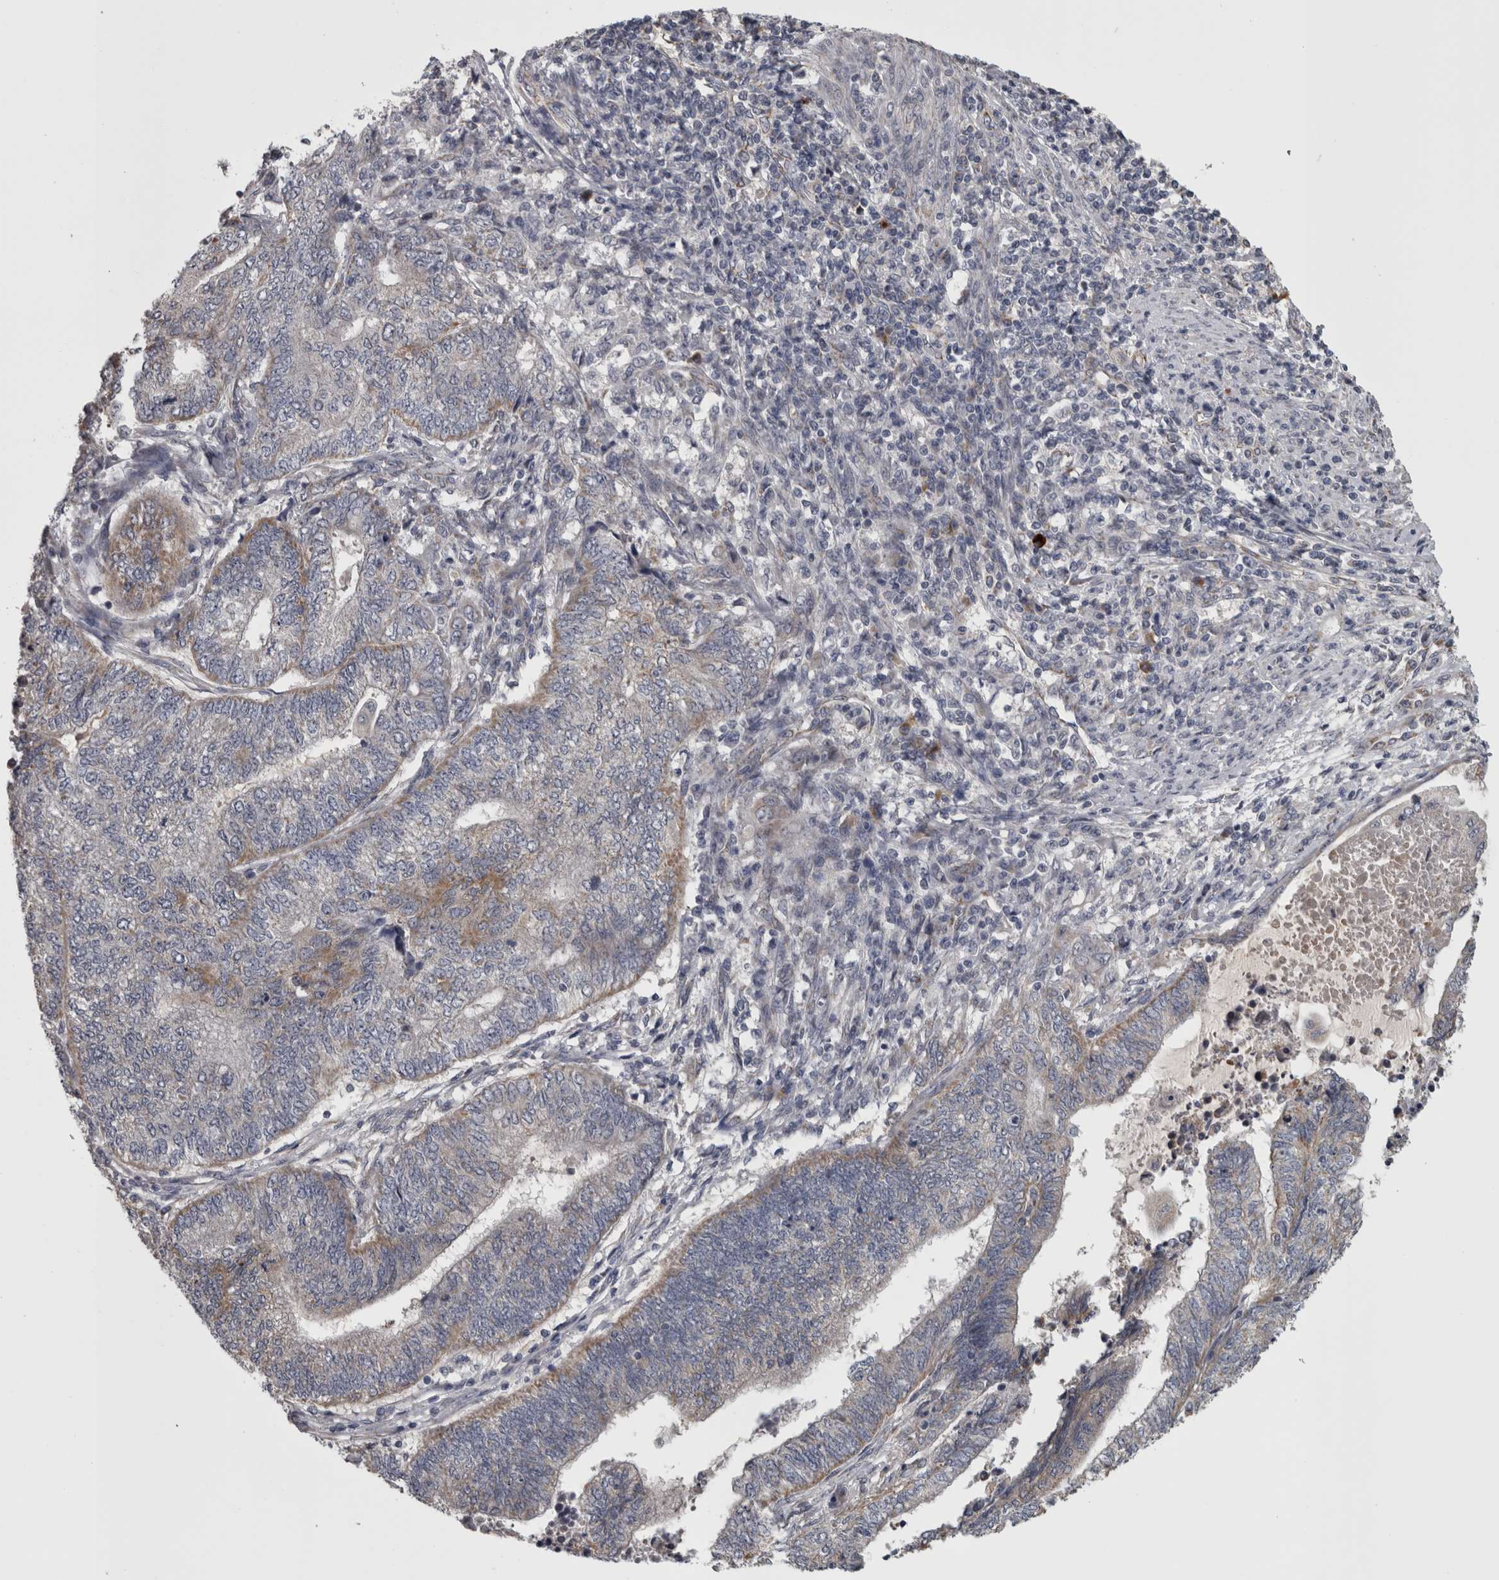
{"staining": {"intensity": "weak", "quantity": "<25%", "location": "cytoplasmic/membranous"}, "tissue": "endometrial cancer", "cell_type": "Tumor cells", "image_type": "cancer", "snomed": [{"axis": "morphology", "description": "Adenocarcinoma, NOS"}, {"axis": "topography", "description": "Uterus"}, {"axis": "topography", "description": "Endometrium"}], "caption": "This micrograph is of endometrial adenocarcinoma stained with immunohistochemistry to label a protein in brown with the nuclei are counter-stained blue. There is no expression in tumor cells. (DAB (3,3'-diaminobenzidine) immunohistochemistry, high magnification).", "gene": "DBT", "patient": {"sex": "female", "age": 70}}